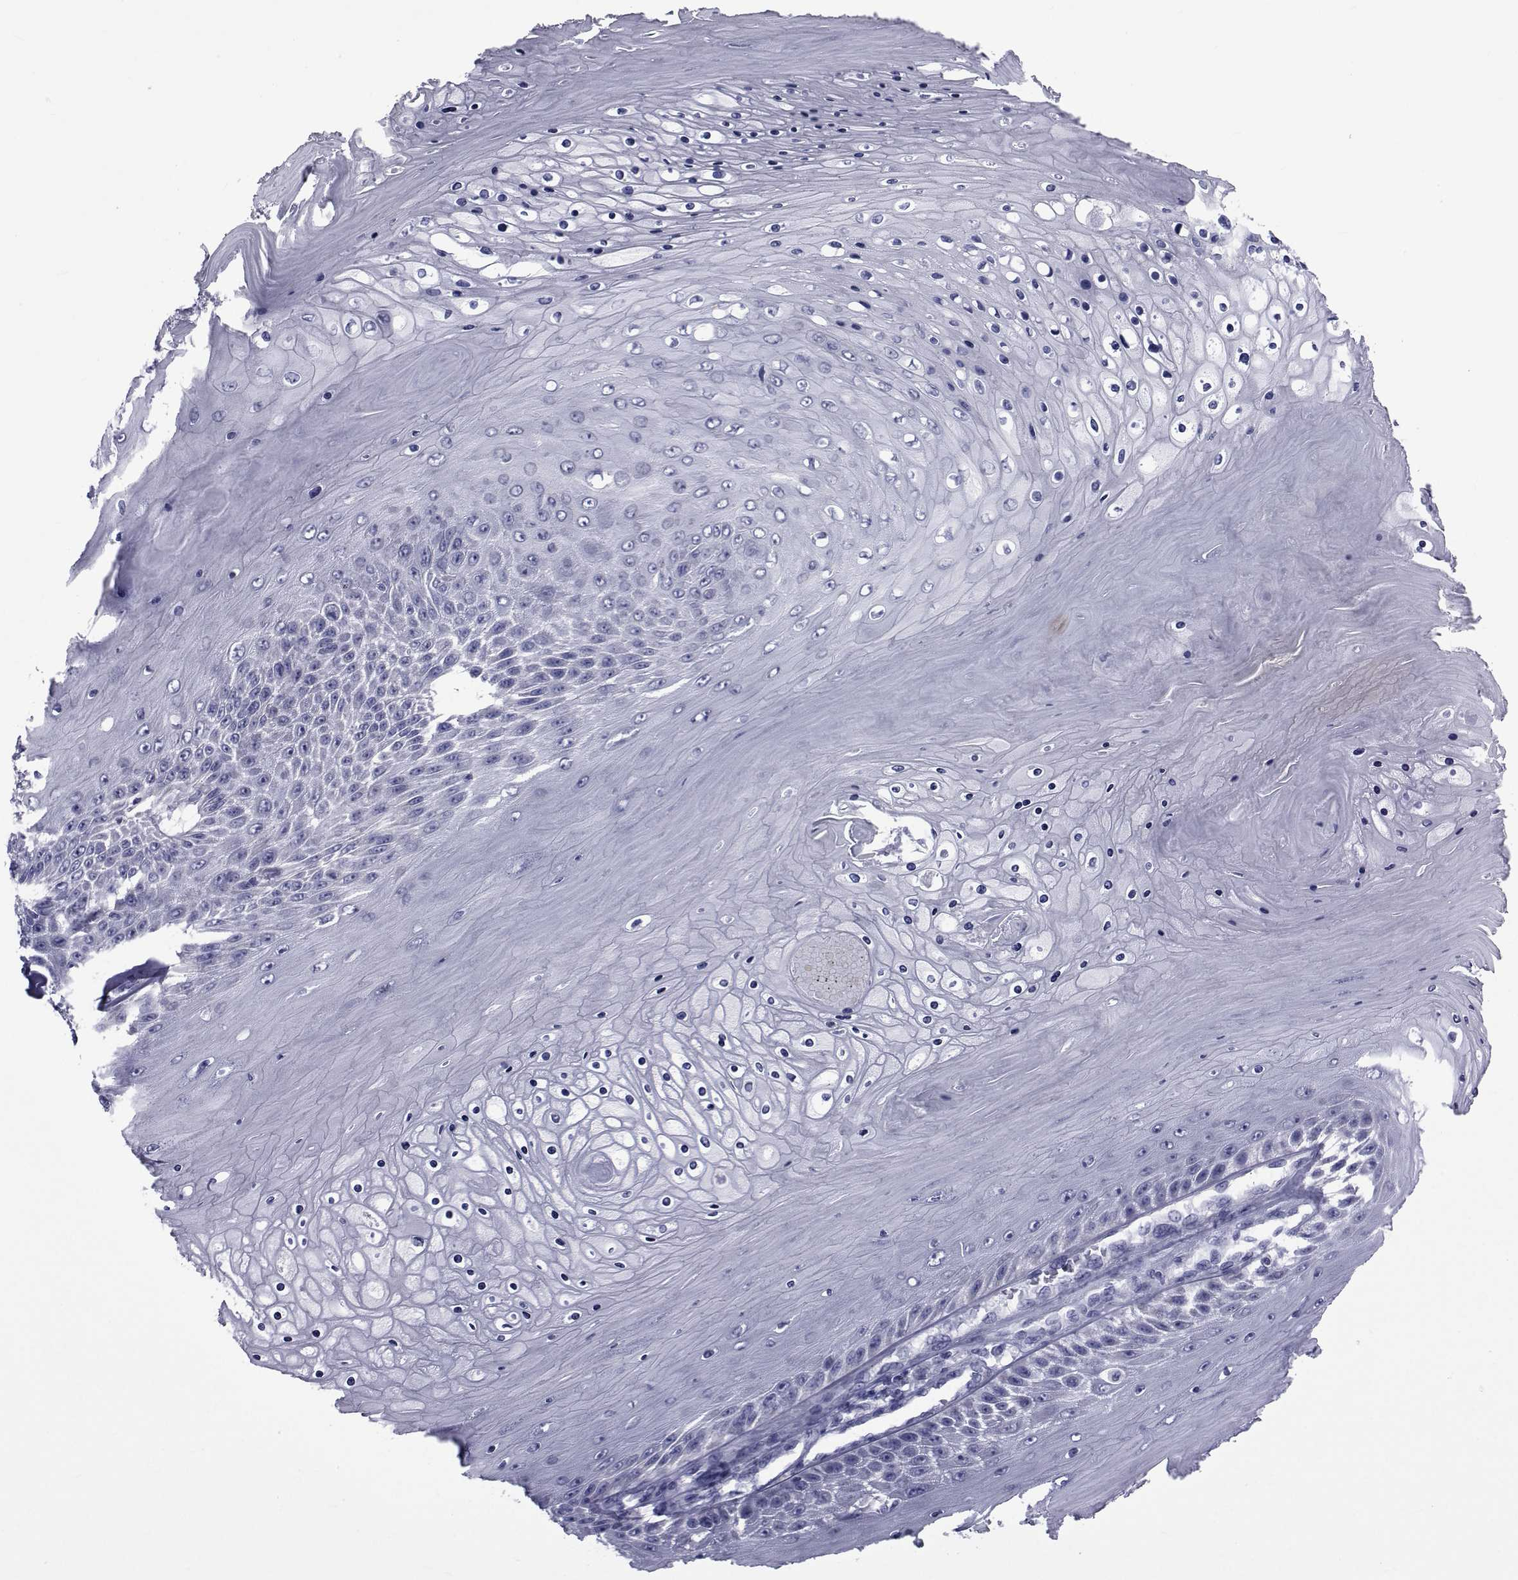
{"staining": {"intensity": "negative", "quantity": "none", "location": "none"}, "tissue": "skin cancer", "cell_type": "Tumor cells", "image_type": "cancer", "snomed": [{"axis": "morphology", "description": "Squamous cell carcinoma, NOS"}, {"axis": "topography", "description": "Skin"}], "caption": "Photomicrograph shows no significant protein staining in tumor cells of squamous cell carcinoma (skin).", "gene": "GKAP1", "patient": {"sex": "male", "age": 62}}